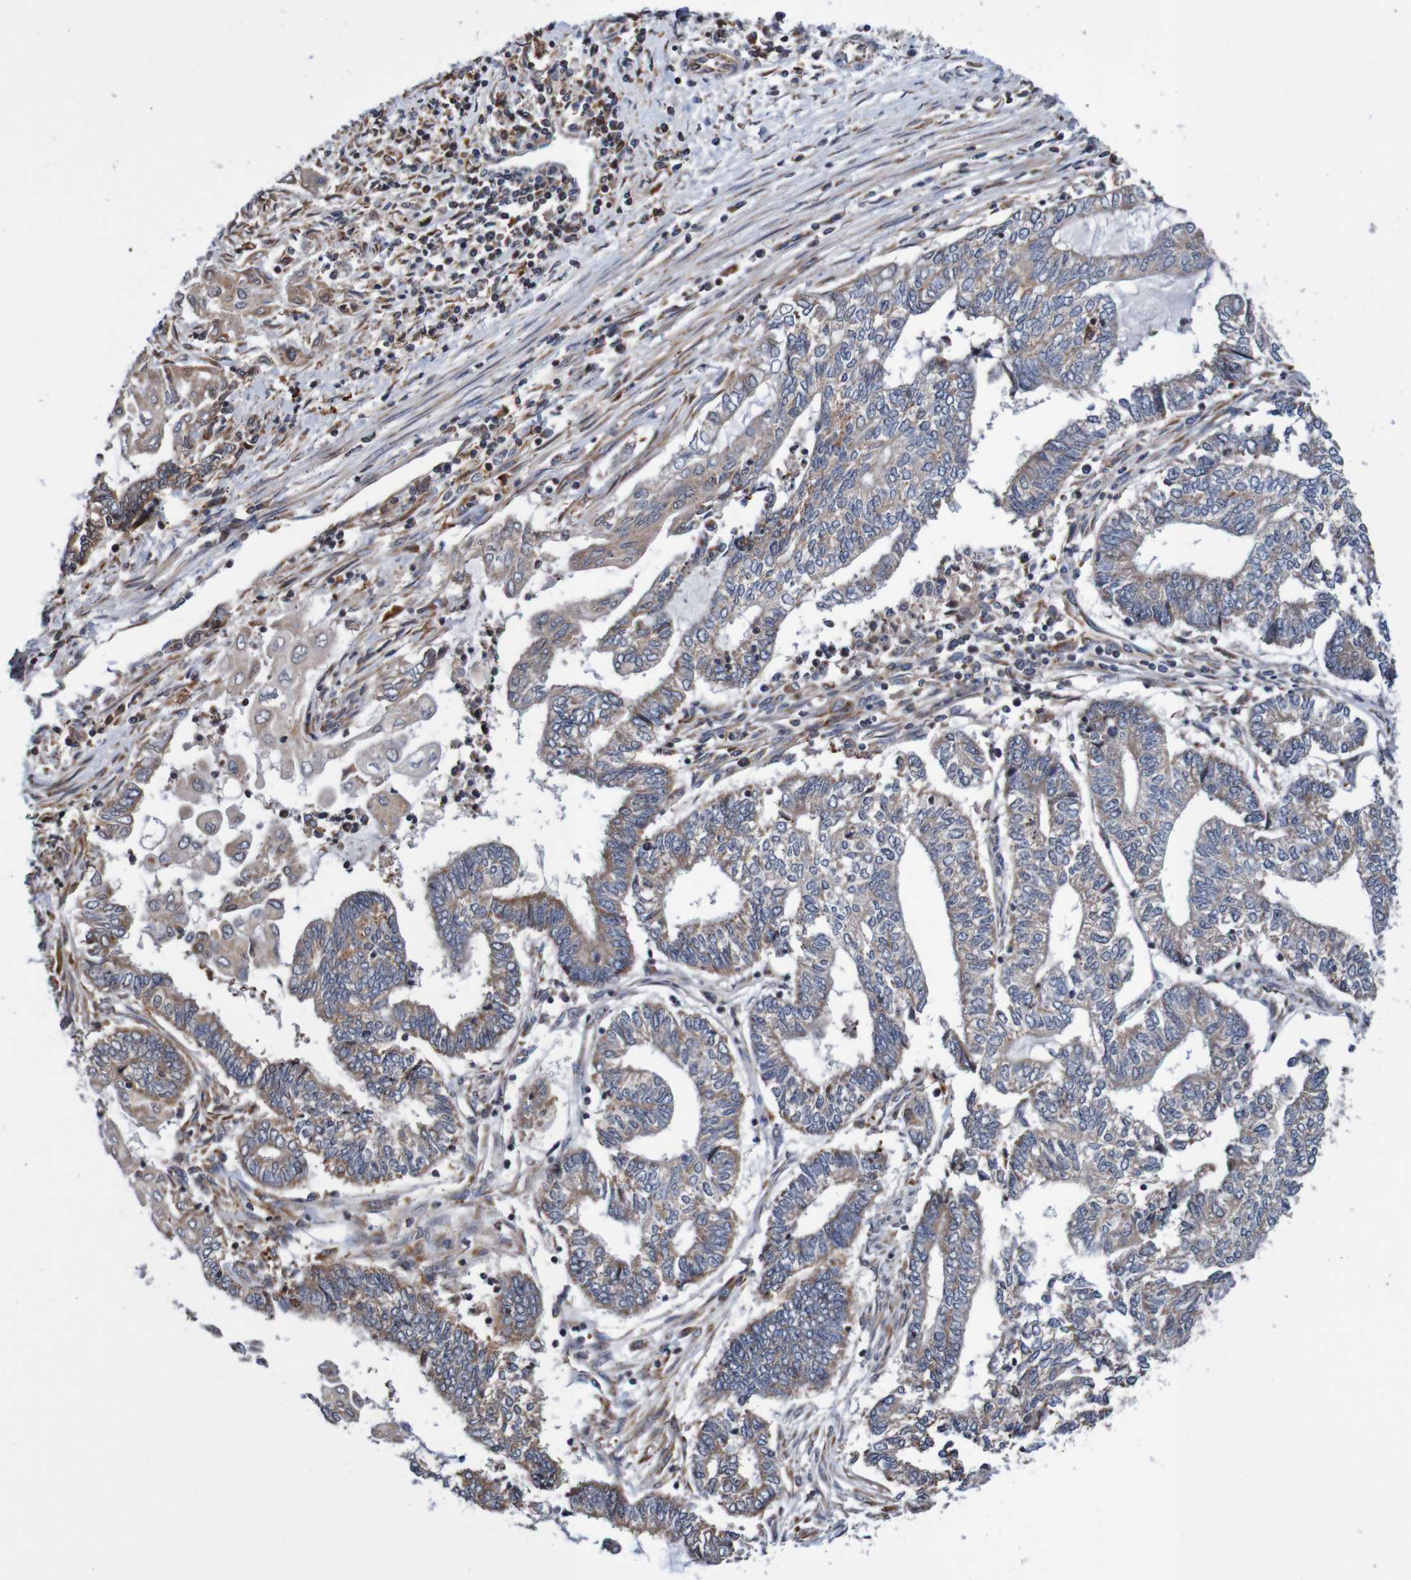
{"staining": {"intensity": "weak", "quantity": ">75%", "location": "cytoplasmic/membranous"}, "tissue": "endometrial cancer", "cell_type": "Tumor cells", "image_type": "cancer", "snomed": [{"axis": "morphology", "description": "Adenocarcinoma, NOS"}, {"axis": "topography", "description": "Uterus"}, {"axis": "topography", "description": "Endometrium"}], "caption": "There is low levels of weak cytoplasmic/membranous expression in tumor cells of endometrial adenocarcinoma, as demonstrated by immunohistochemical staining (brown color).", "gene": "AXIN1", "patient": {"sex": "female", "age": 70}}